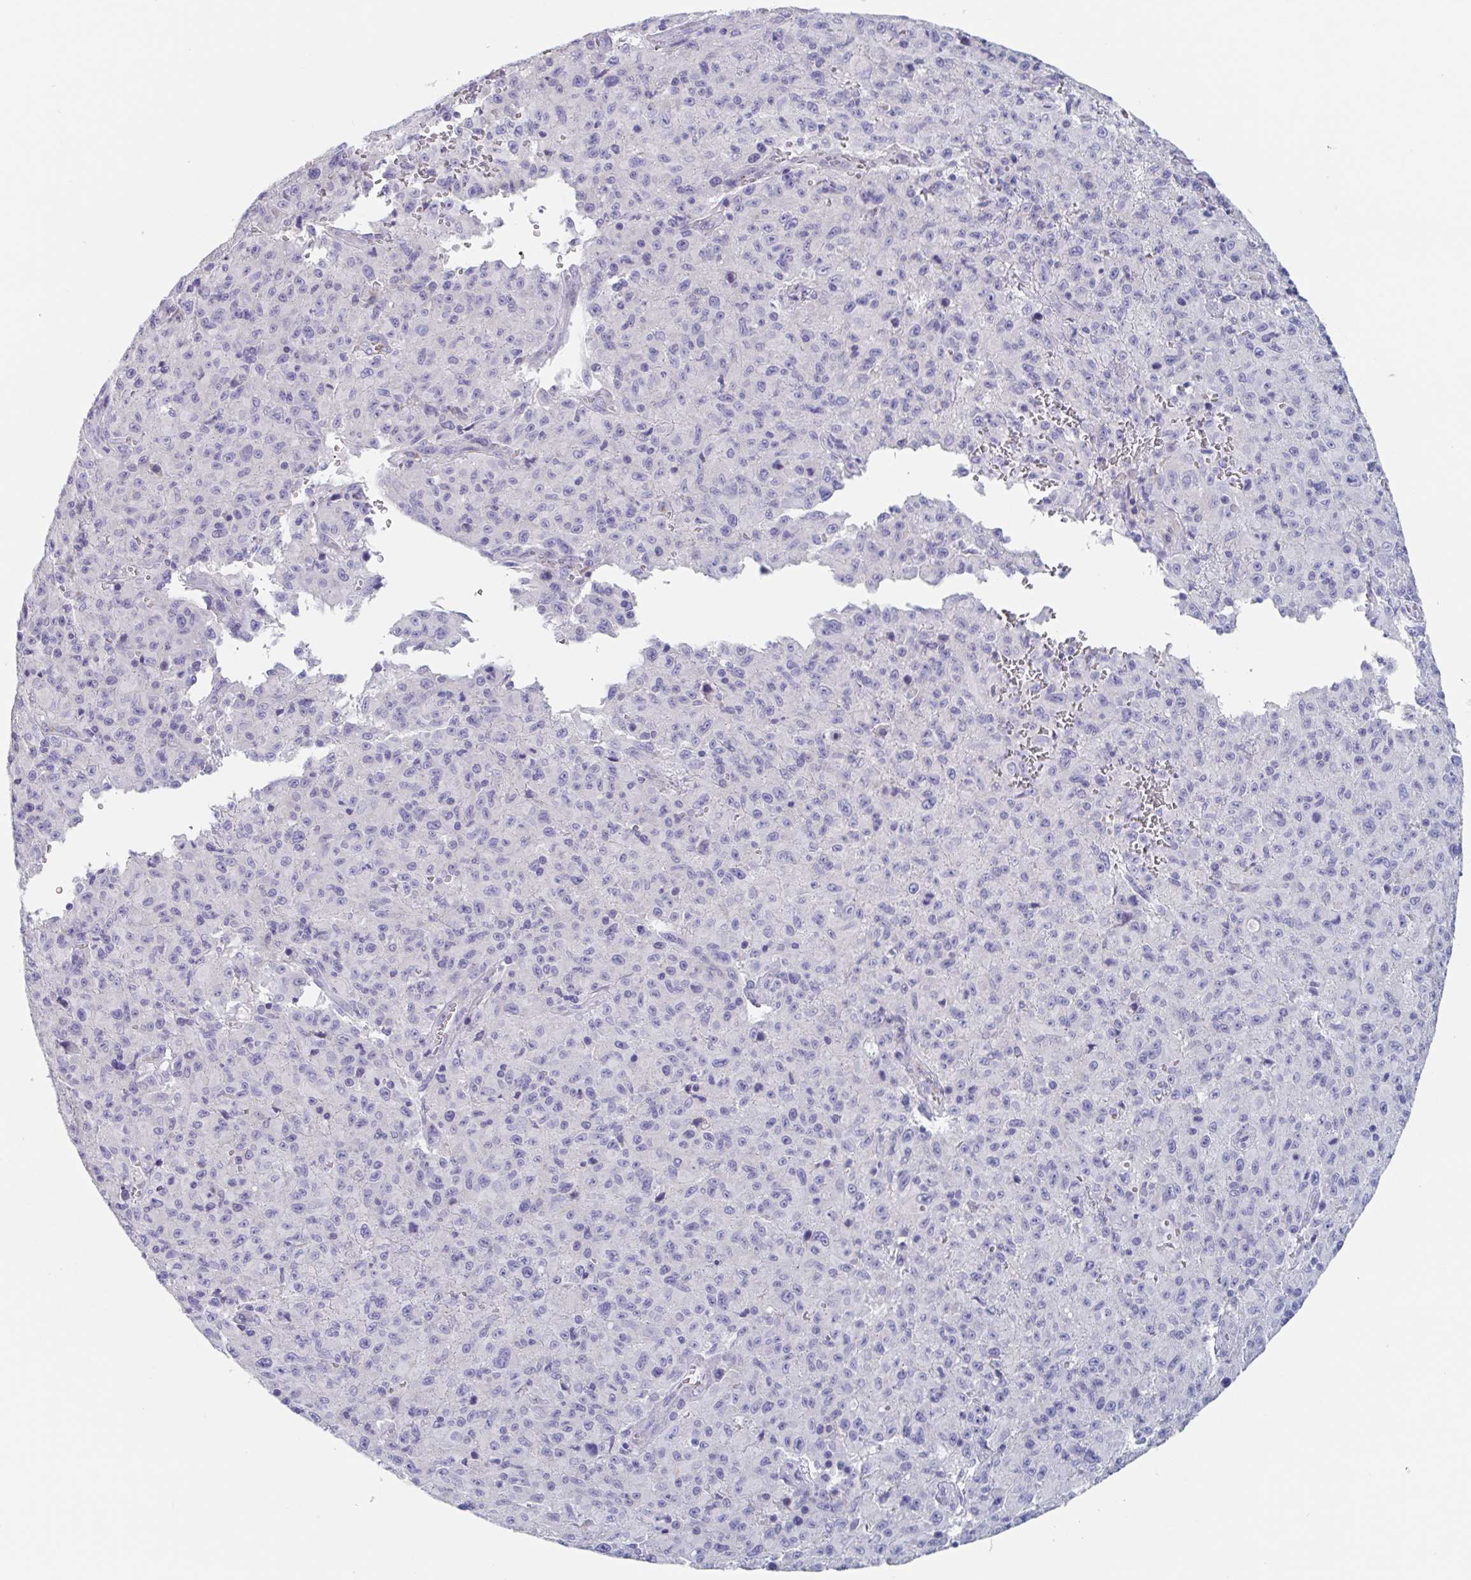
{"staining": {"intensity": "negative", "quantity": "none", "location": "none"}, "tissue": "melanoma", "cell_type": "Tumor cells", "image_type": "cancer", "snomed": [{"axis": "morphology", "description": "Malignant melanoma, NOS"}, {"axis": "topography", "description": "Skin"}], "caption": "There is no significant expression in tumor cells of malignant melanoma.", "gene": "ABHD16A", "patient": {"sex": "male", "age": 46}}